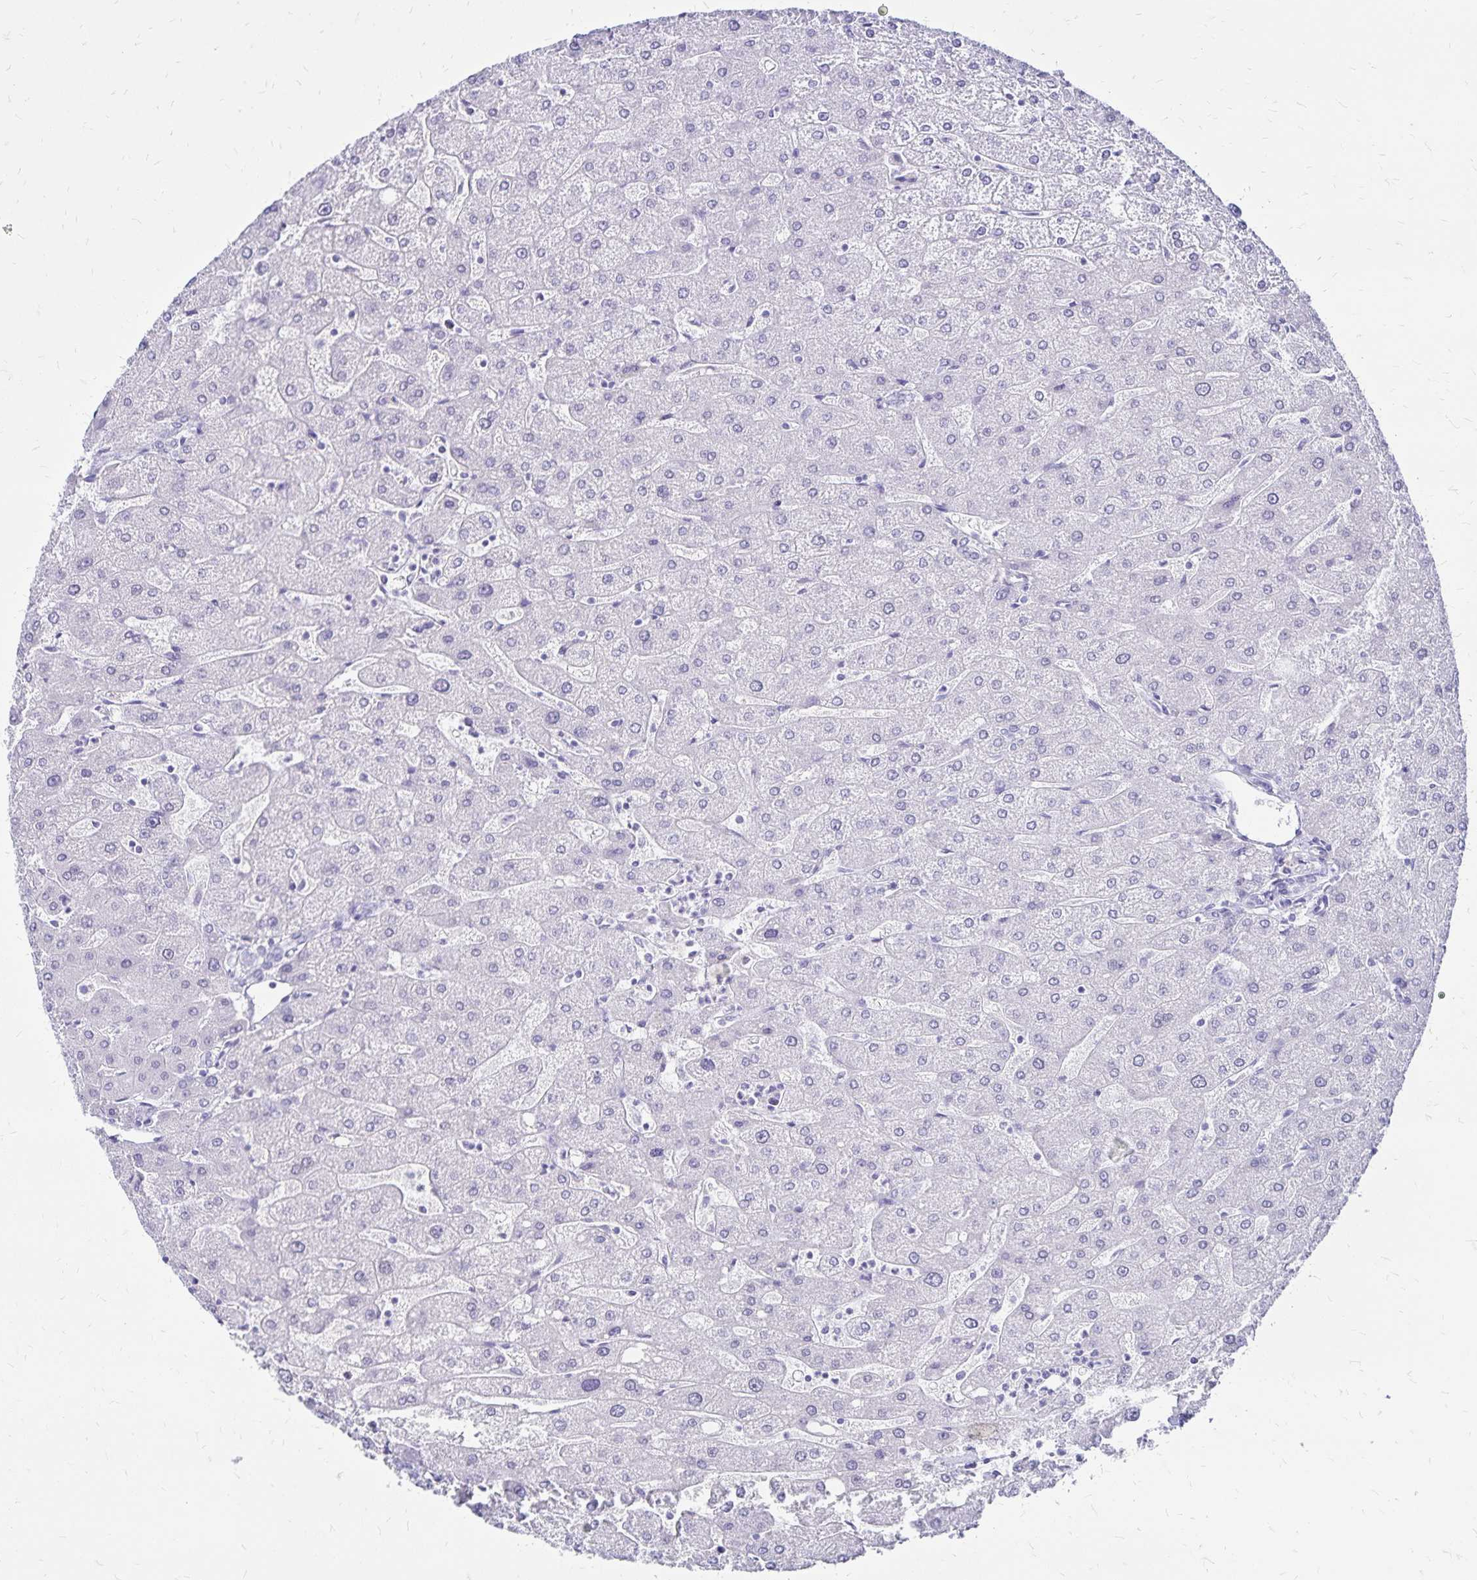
{"staining": {"intensity": "negative", "quantity": "none", "location": "none"}, "tissue": "liver", "cell_type": "Cholangiocytes", "image_type": "normal", "snomed": [{"axis": "morphology", "description": "Normal tissue, NOS"}, {"axis": "topography", "description": "Liver"}], "caption": "There is no significant staining in cholangiocytes of liver. (Immunohistochemistry (ihc), brightfield microscopy, high magnification).", "gene": "LIN28B", "patient": {"sex": "male", "age": 67}}